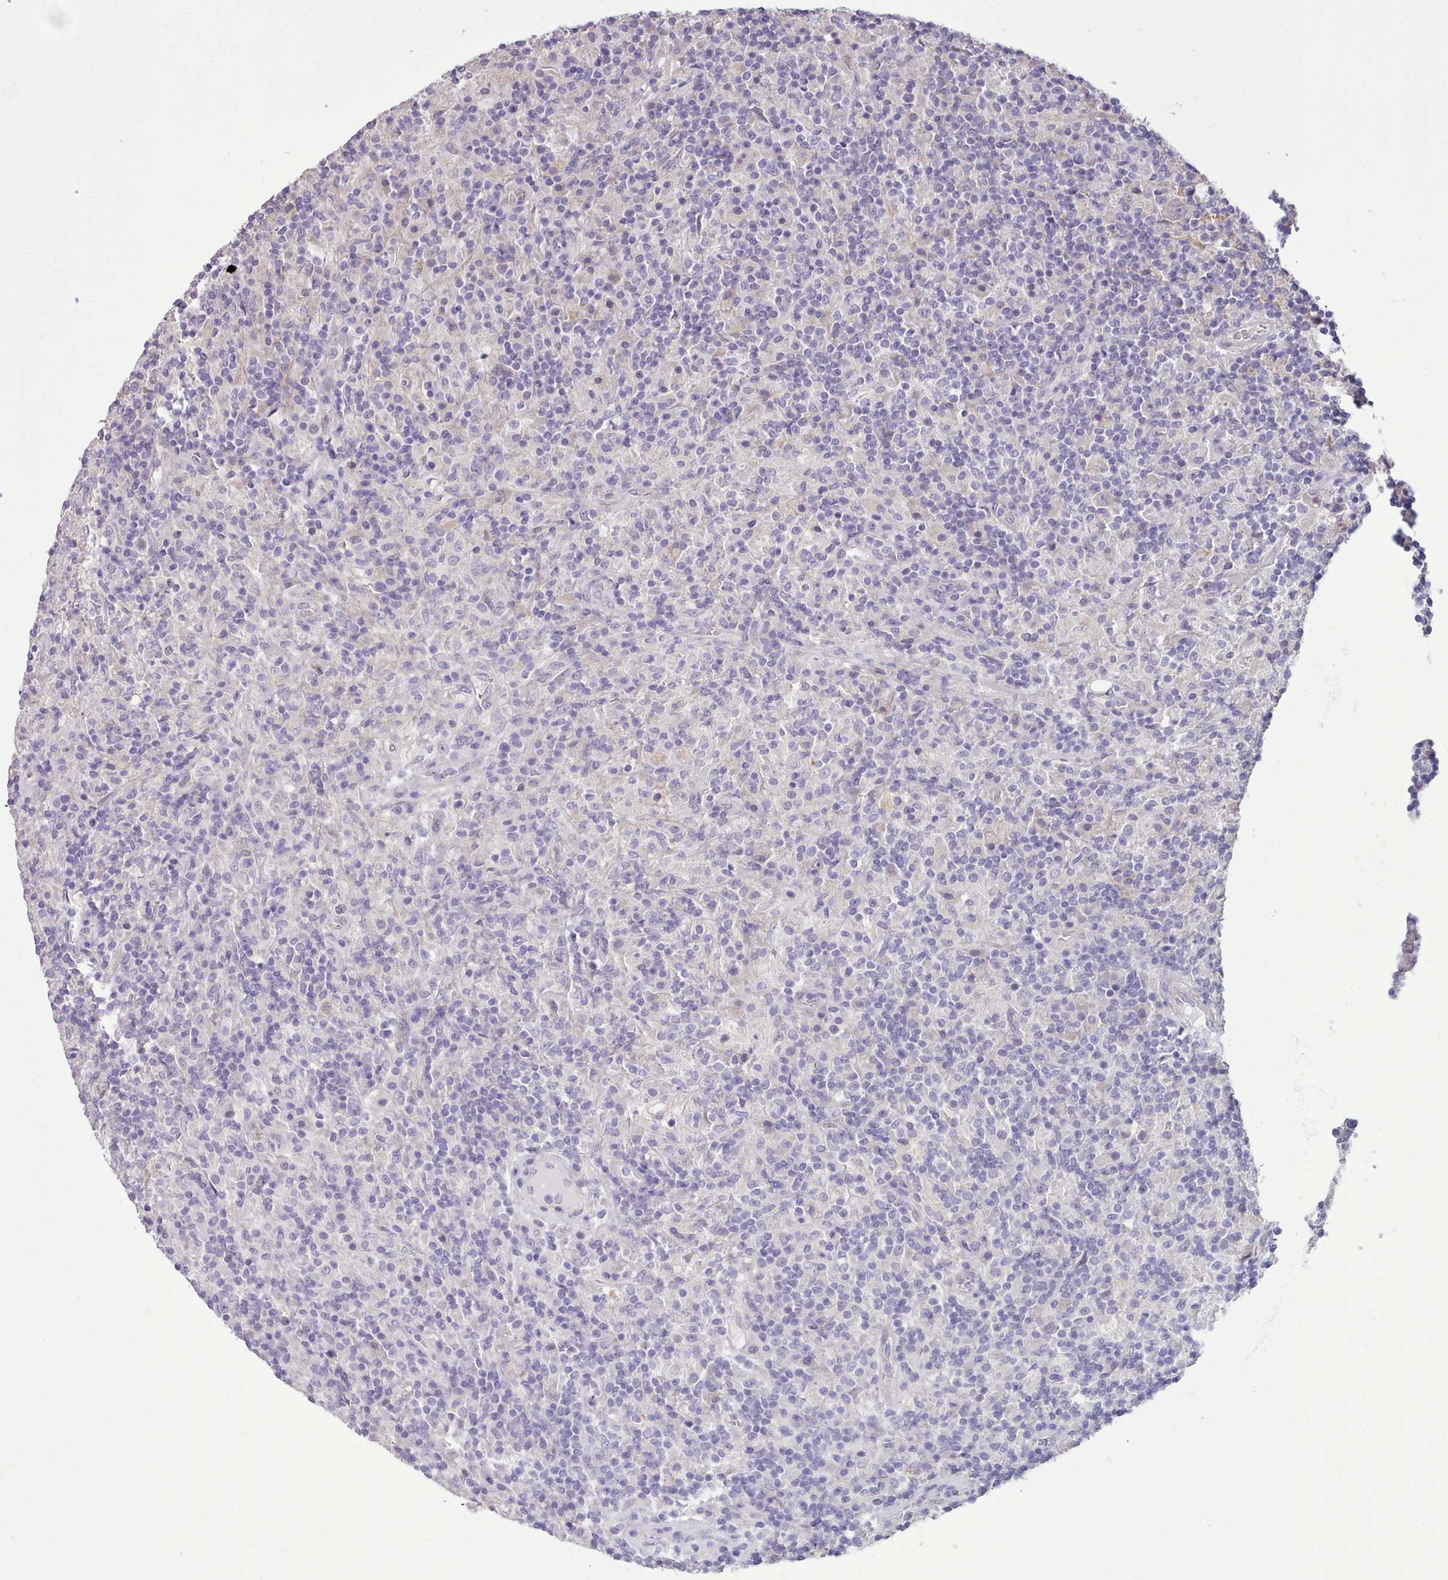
{"staining": {"intensity": "negative", "quantity": "none", "location": "none"}, "tissue": "lymphoma", "cell_type": "Tumor cells", "image_type": "cancer", "snomed": [{"axis": "morphology", "description": "Hodgkin's disease, NOS"}, {"axis": "topography", "description": "Lymph node"}], "caption": "This micrograph is of lymphoma stained with immunohistochemistry to label a protein in brown with the nuclei are counter-stained blue. There is no positivity in tumor cells.", "gene": "DPF1", "patient": {"sex": "male", "age": 70}}